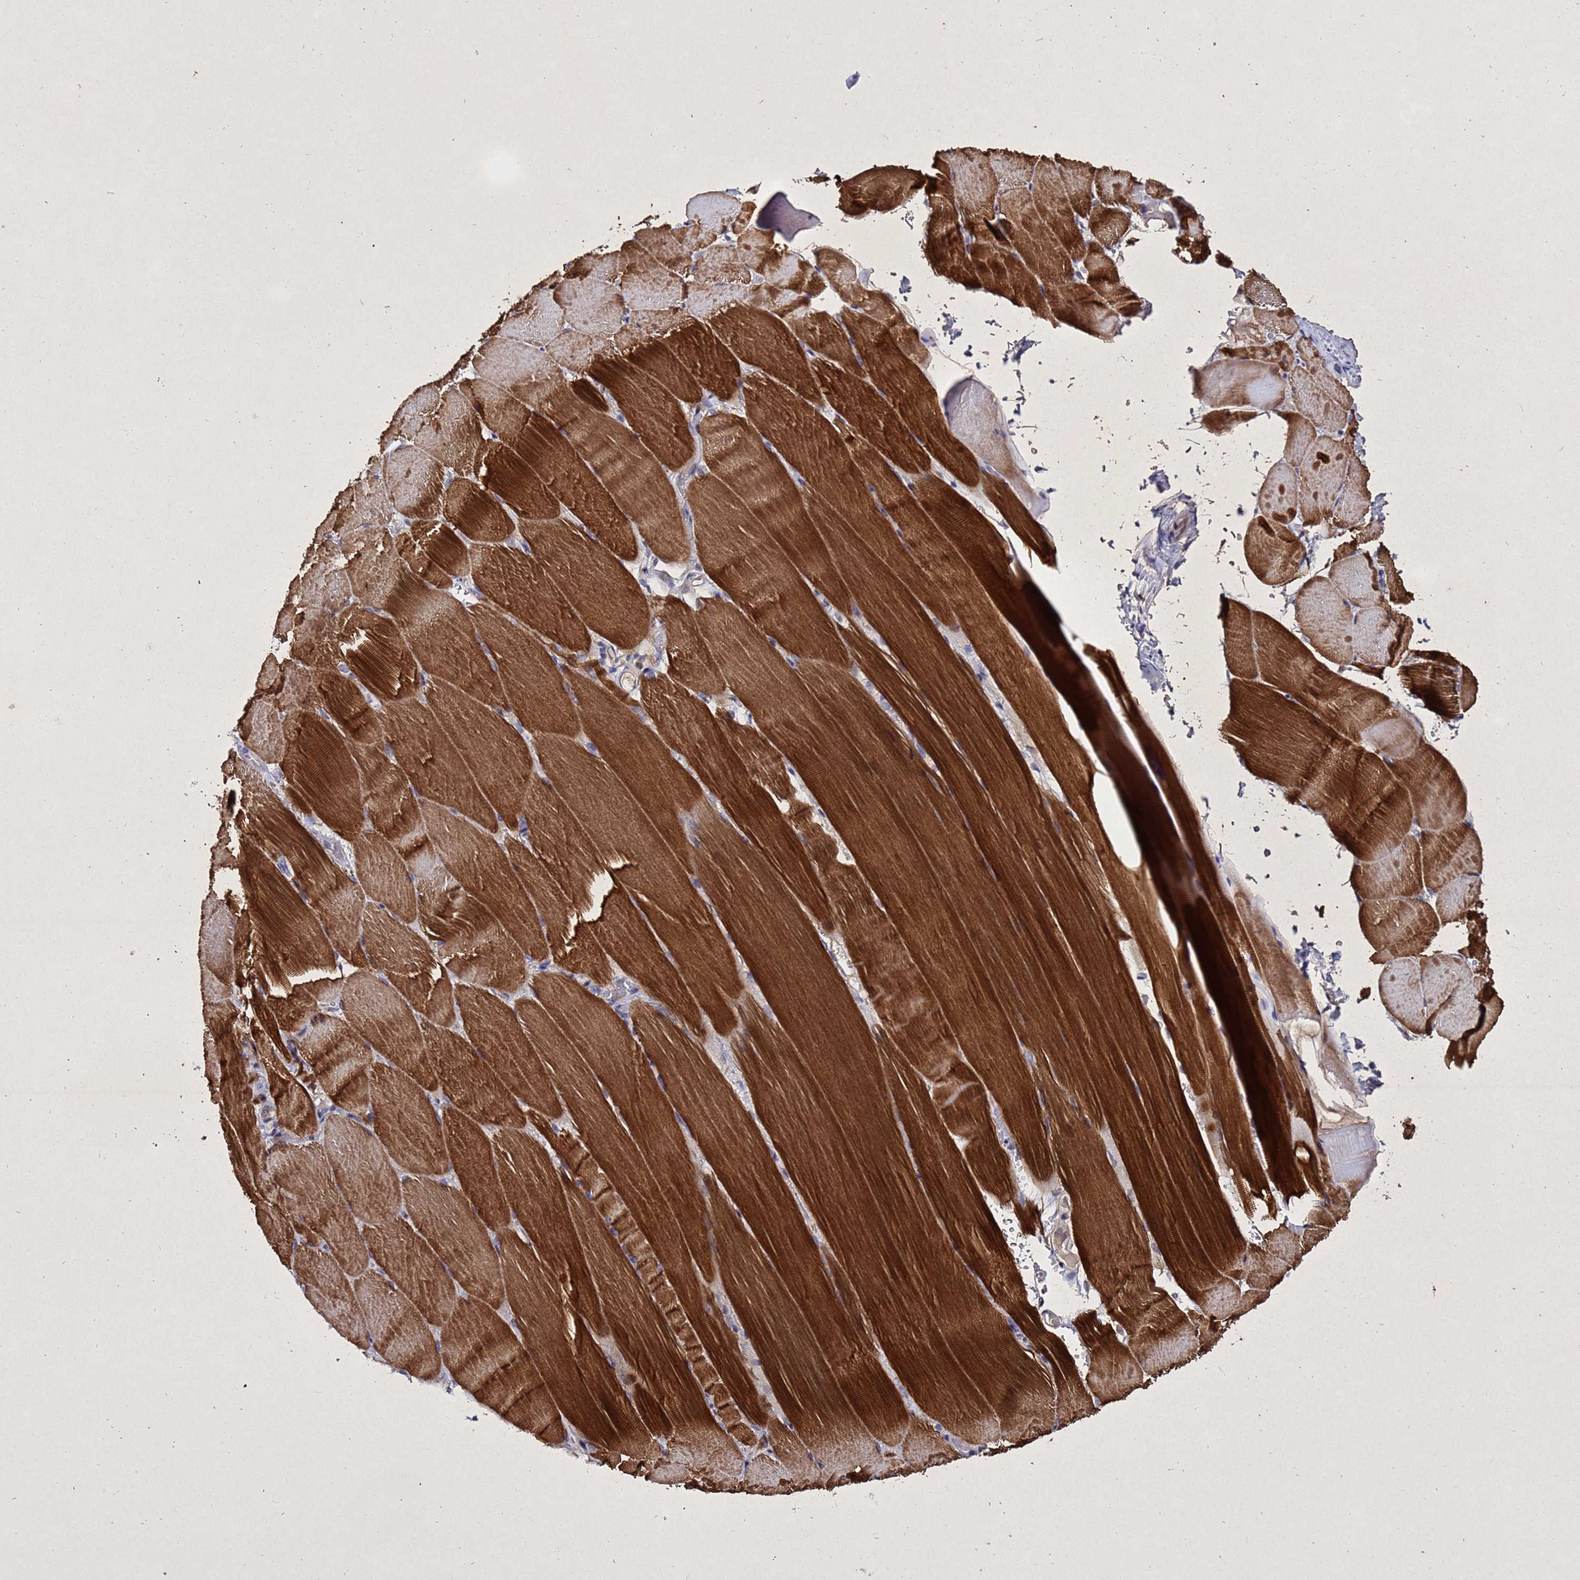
{"staining": {"intensity": "strong", "quantity": ">75%", "location": "cytoplasmic/membranous"}, "tissue": "skeletal muscle", "cell_type": "Myocytes", "image_type": "normal", "snomed": [{"axis": "morphology", "description": "Normal tissue, NOS"}, {"axis": "topography", "description": "Skeletal muscle"}, {"axis": "topography", "description": "Parathyroid gland"}], "caption": "Immunohistochemistry of benign human skeletal muscle displays high levels of strong cytoplasmic/membranous staining in about >75% of myocytes. The staining was performed using DAB, with brown indicating positive protein expression. Nuclei are stained blue with hematoxylin.", "gene": "SV2B", "patient": {"sex": "female", "age": 37}}